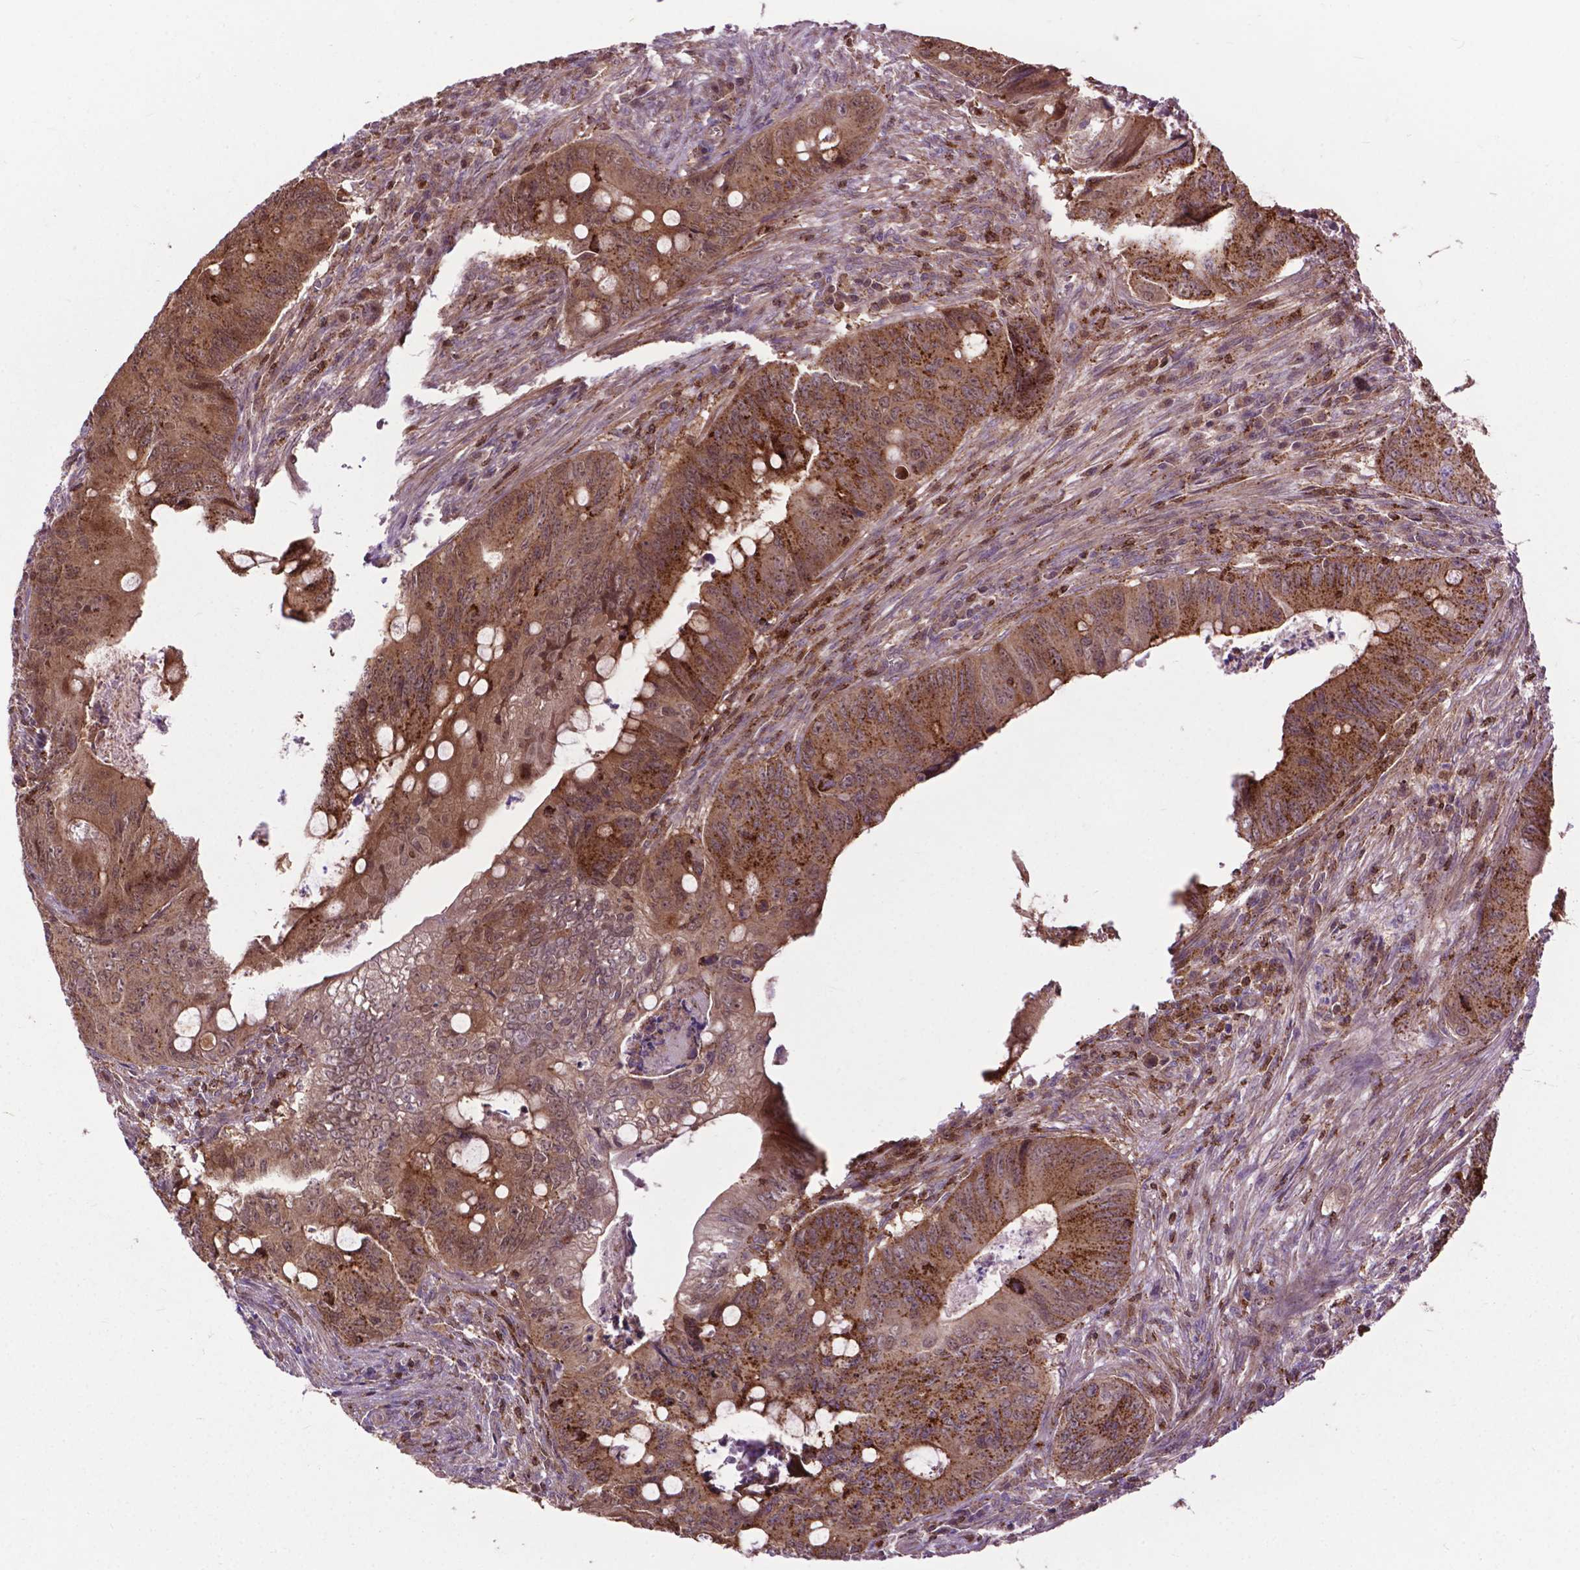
{"staining": {"intensity": "strong", "quantity": ">75%", "location": "cytoplasmic/membranous"}, "tissue": "colorectal cancer", "cell_type": "Tumor cells", "image_type": "cancer", "snomed": [{"axis": "morphology", "description": "Adenocarcinoma, NOS"}, {"axis": "topography", "description": "Colon"}], "caption": "A brown stain shows strong cytoplasmic/membranous staining of a protein in colorectal adenocarcinoma tumor cells.", "gene": "CHMP4A", "patient": {"sex": "female", "age": 74}}